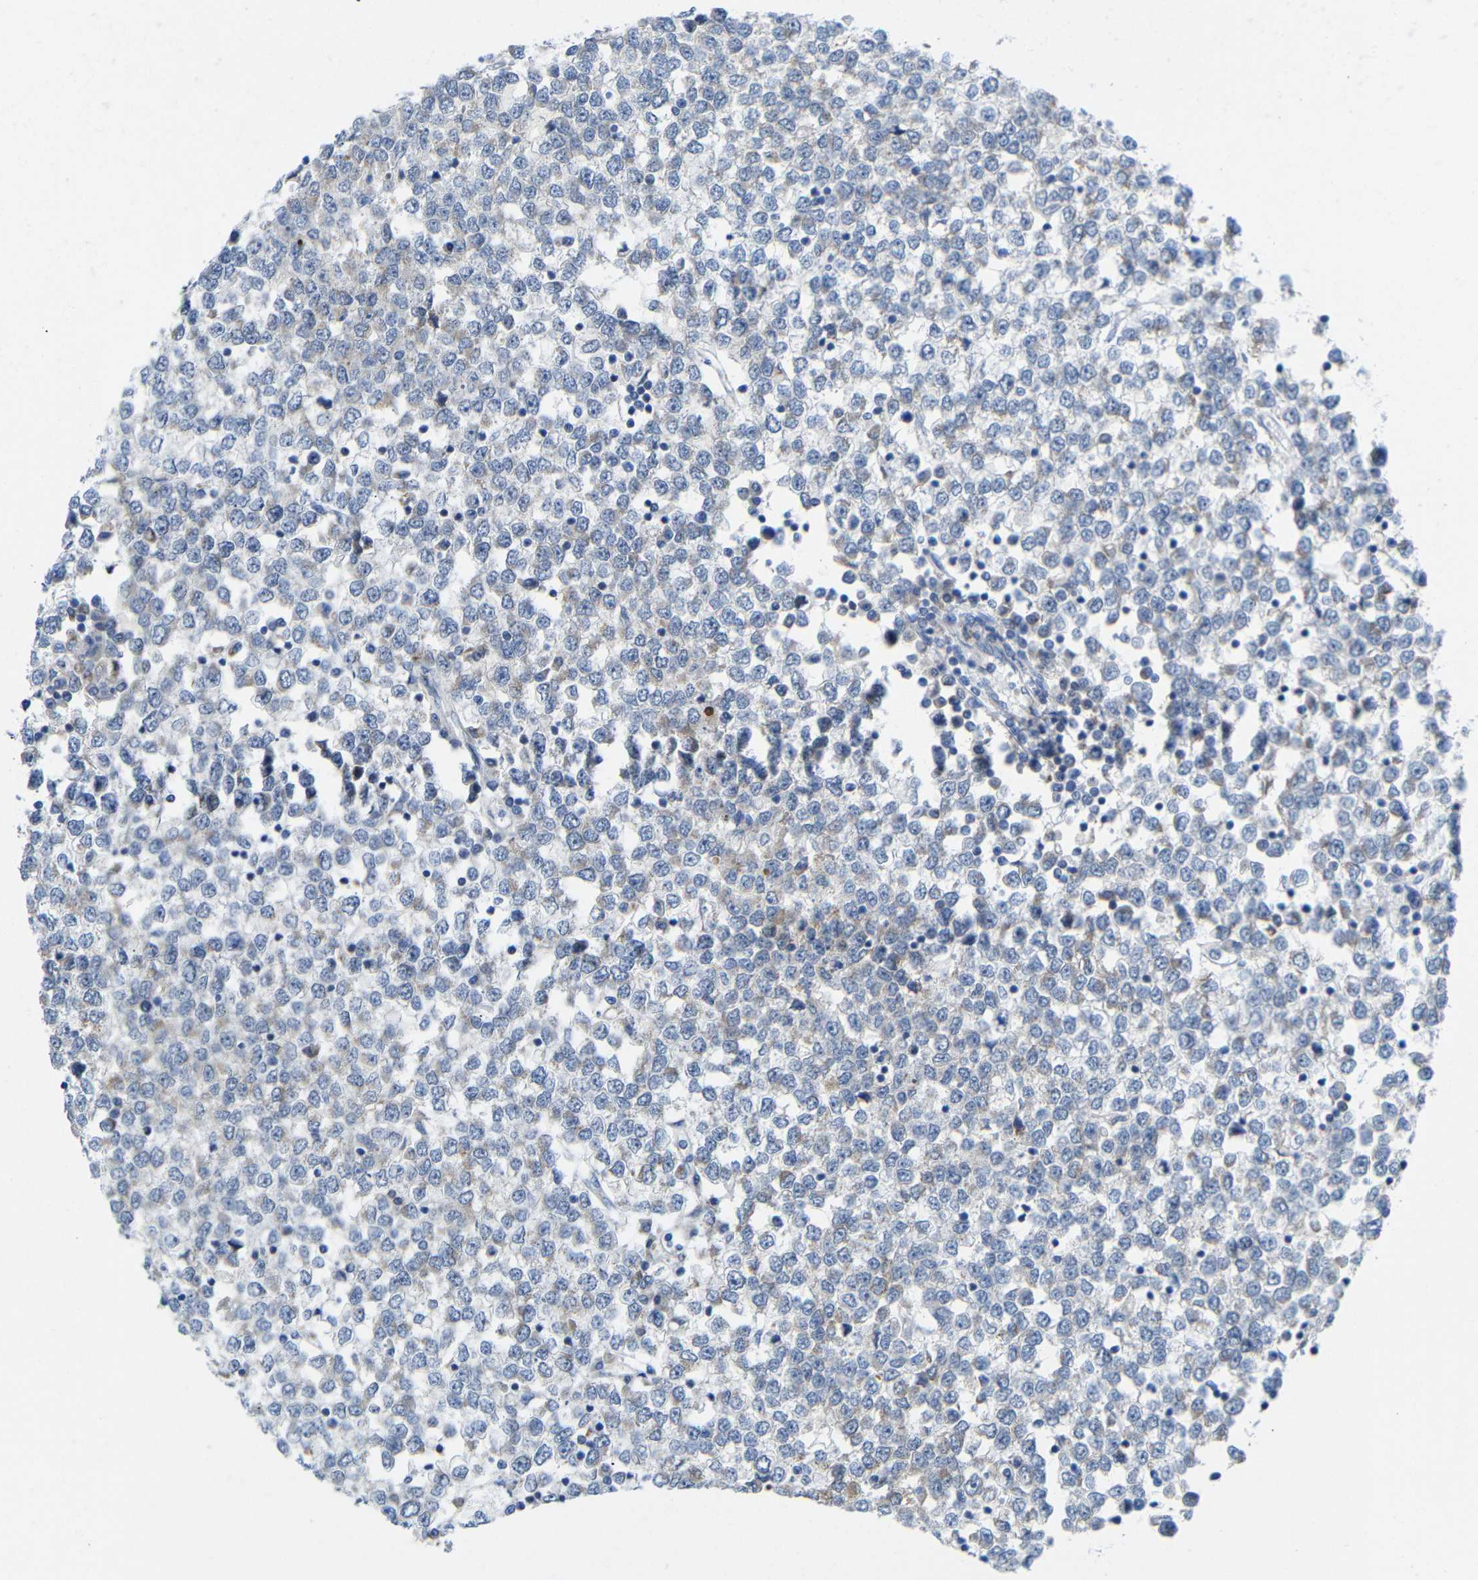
{"staining": {"intensity": "negative", "quantity": "none", "location": "none"}, "tissue": "testis cancer", "cell_type": "Tumor cells", "image_type": "cancer", "snomed": [{"axis": "morphology", "description": "Seminoma, NOS"}, {"axis": "topography", "description": "Testis"}], "caption": "Micrograph shows no significant protein positivity in tumor cells of testis seminoma. Nuclei are stained in blue.", "gene": "PEBP1", "patient": {"sex": "male", "age": 65}}